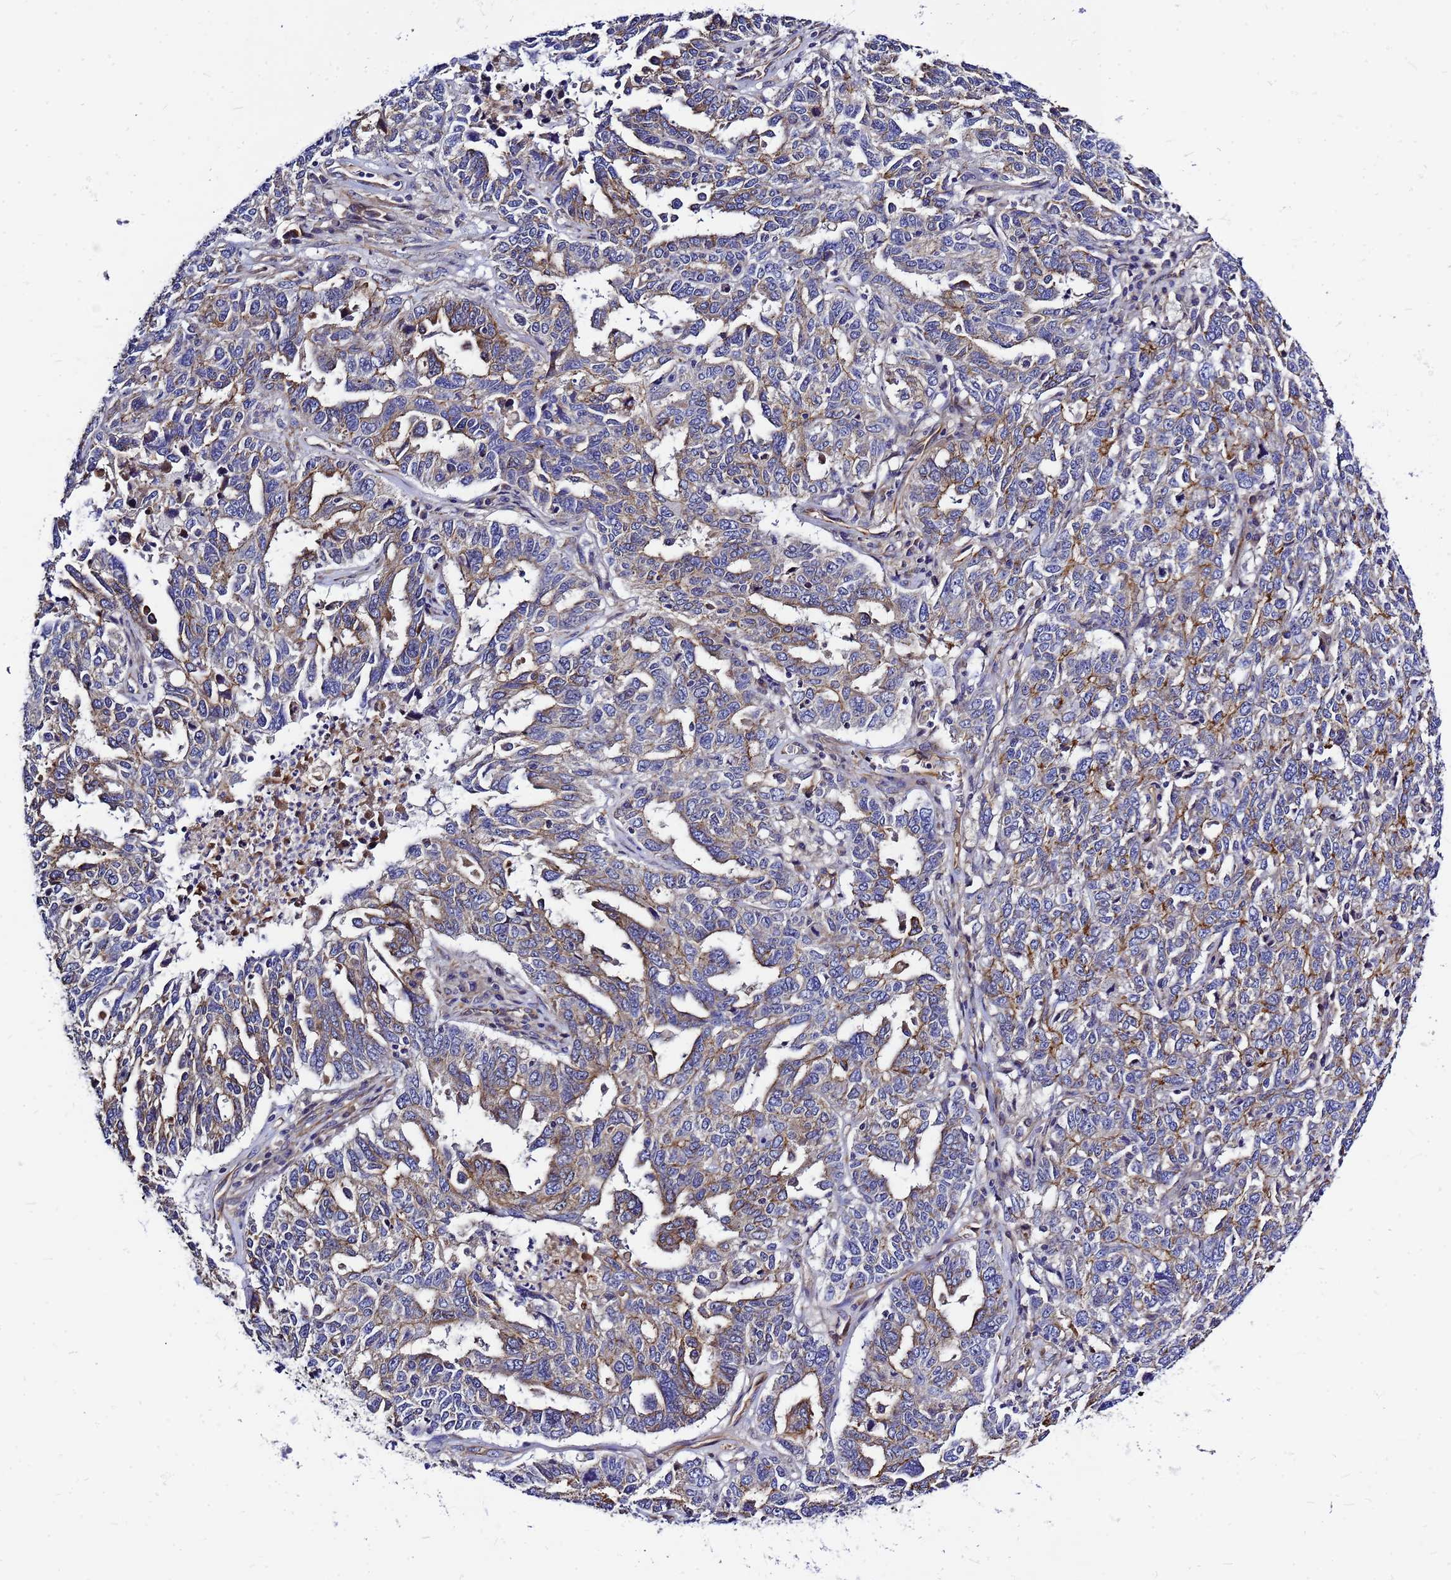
{"staining": {"intensity": "moderate", "quantity": "<25%", "location": "cytoplasmic/membranous"}, "tissue": "ovarian cancer", "cell_type": "Tumor cells", "image_type": "cancer", "snomed": [{"axis": "morphology", "description": "Carcinoma, endometroid"}, {"axis": "topography", "description": "Ovary"}], "caption": "Endometroid carcinoma (ovarian) stained for a protein exhibits moderate cytoplasmic/membranous positivity in tumor cells. Ihc stains the protein in brown and the nuclei are stained blue.", "gene": "FBXW5", "patient": {"sex": "female", "age": 62}}